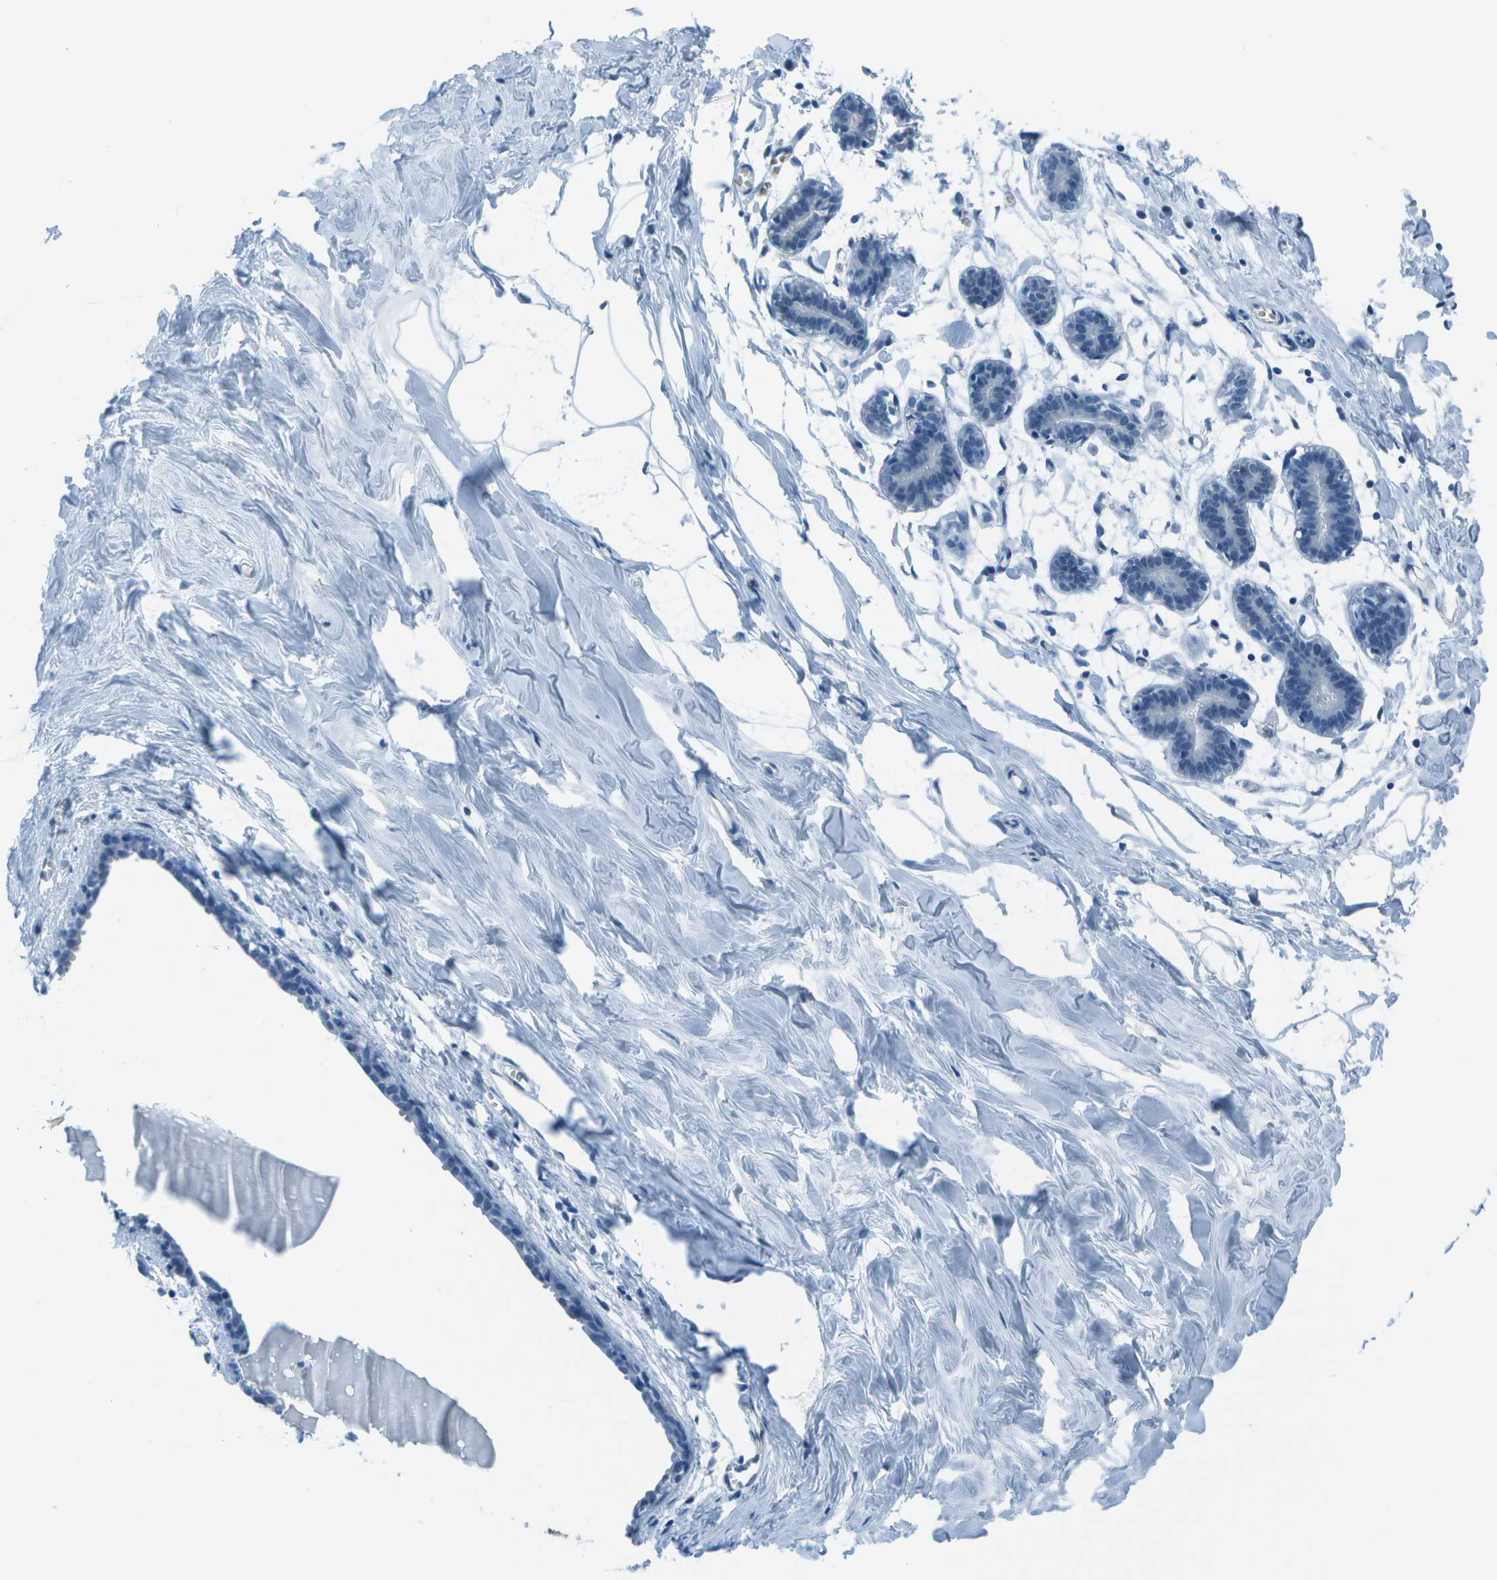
{"staining": {"intensity": "negative", "quantity": "none", "location": "none"}, "tissue": "breast", "cell_type": "Adipocytes", "image_type": "normal", "snomed": [{"axis": "morphology", "description": "Normal tissue, NOS"}, {"axis": "topography", "description": "Breast"}], "caption": "This is a micrograph of immunohistochemistry staining of benign breast, which shows no positivity in adipocytes.", "gene": "ASL", "patient": {"sex": "female", "age": 27}}